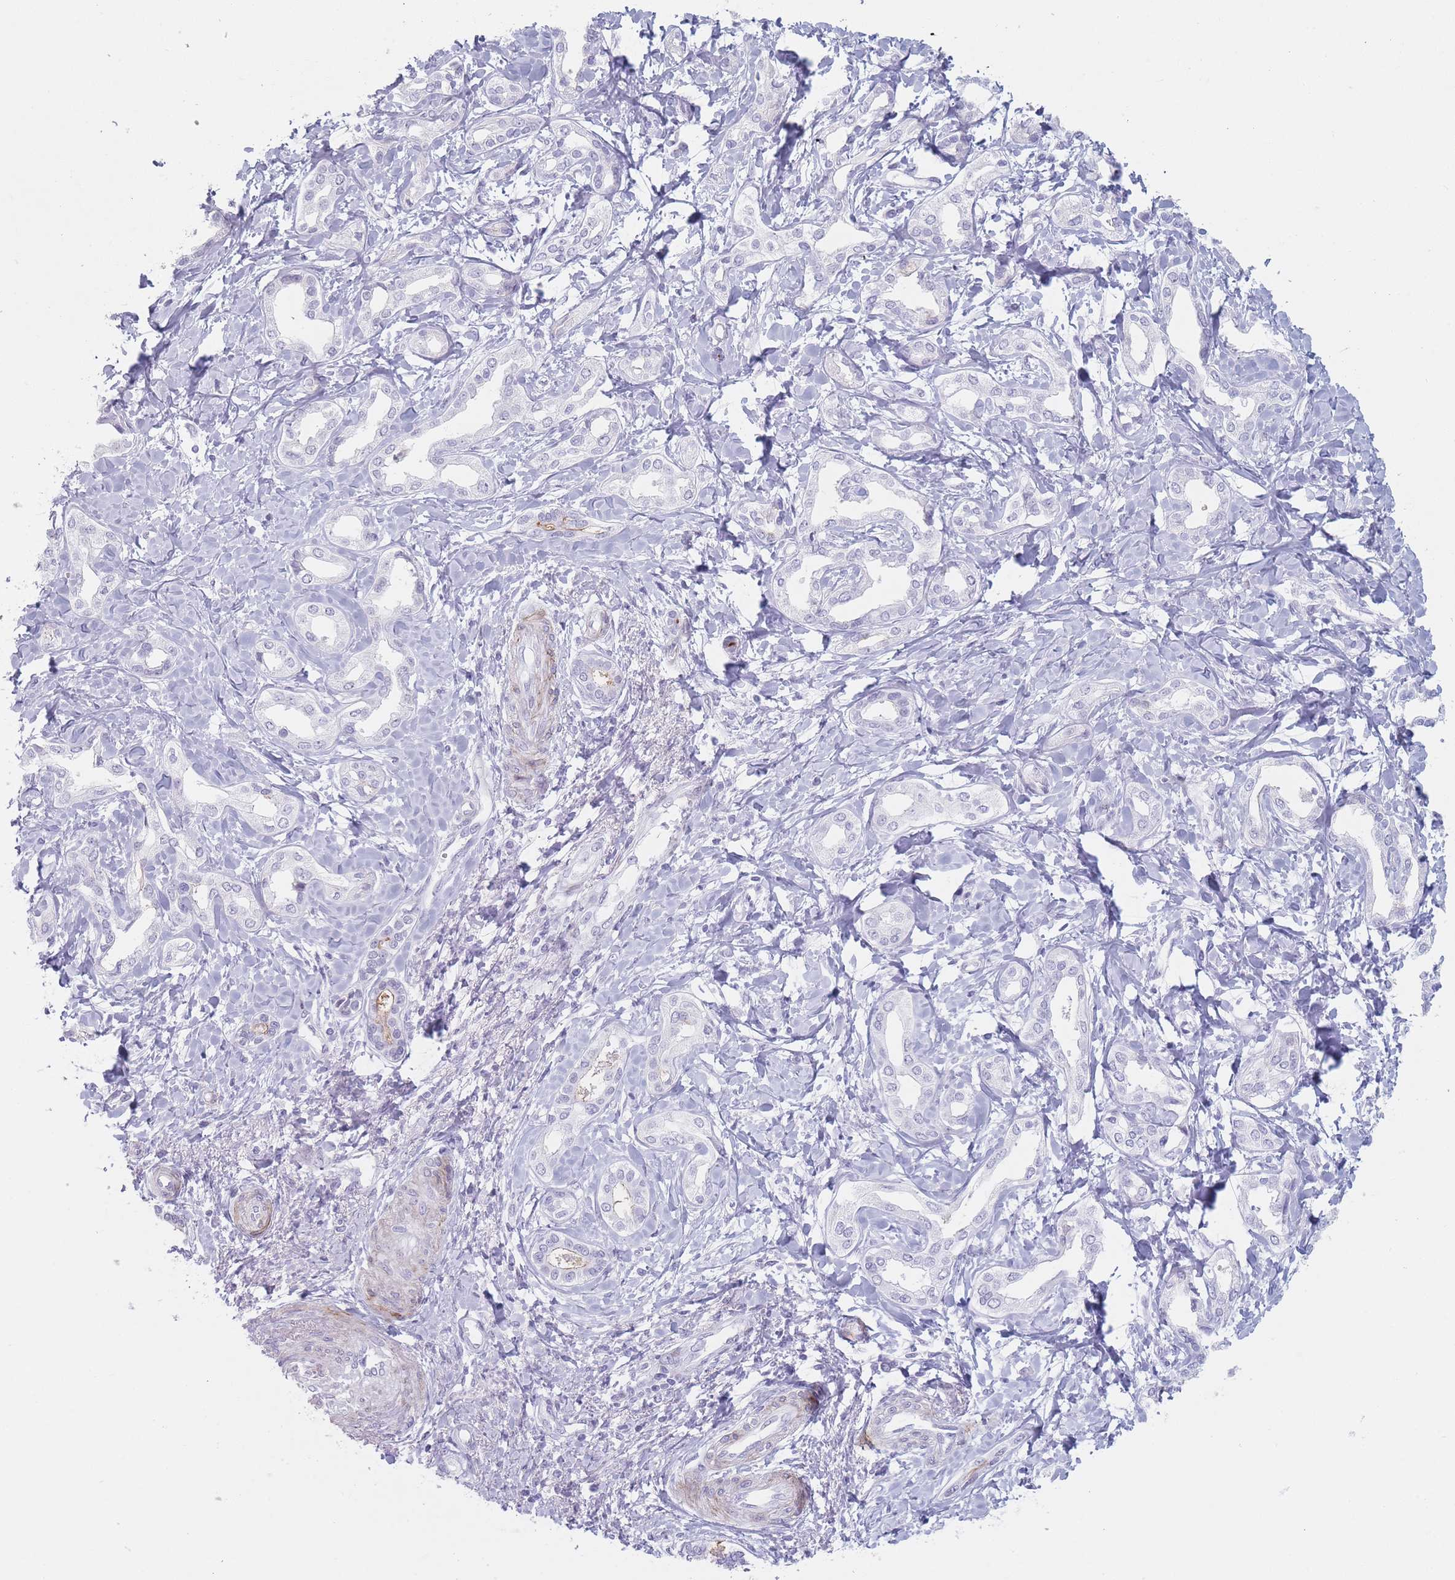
{"staining": {"intensity": "negative", "quantity": "none", "location": "none"}, "tissue": "liver cancer", "cell_type": "Tumor cells", "image_type": "cancer", "snomed": [{"axis": "morphology", "description": "Cholangiocarcinoma"}, {"axis": "topography", "description": "Liver"}], "caption": "Image shows no significant protein staining in tumor cells of liver cholangiocarcinoma. Brightfield microscopy of immunohistochemistry (IHC) stained with DAB (3,3'-diaminobenzidine) (brown) and hematoxylin (blue), captured at high magnification.", "gene": "IFNA6", "patient": {"sex": "female", "age": 77}}